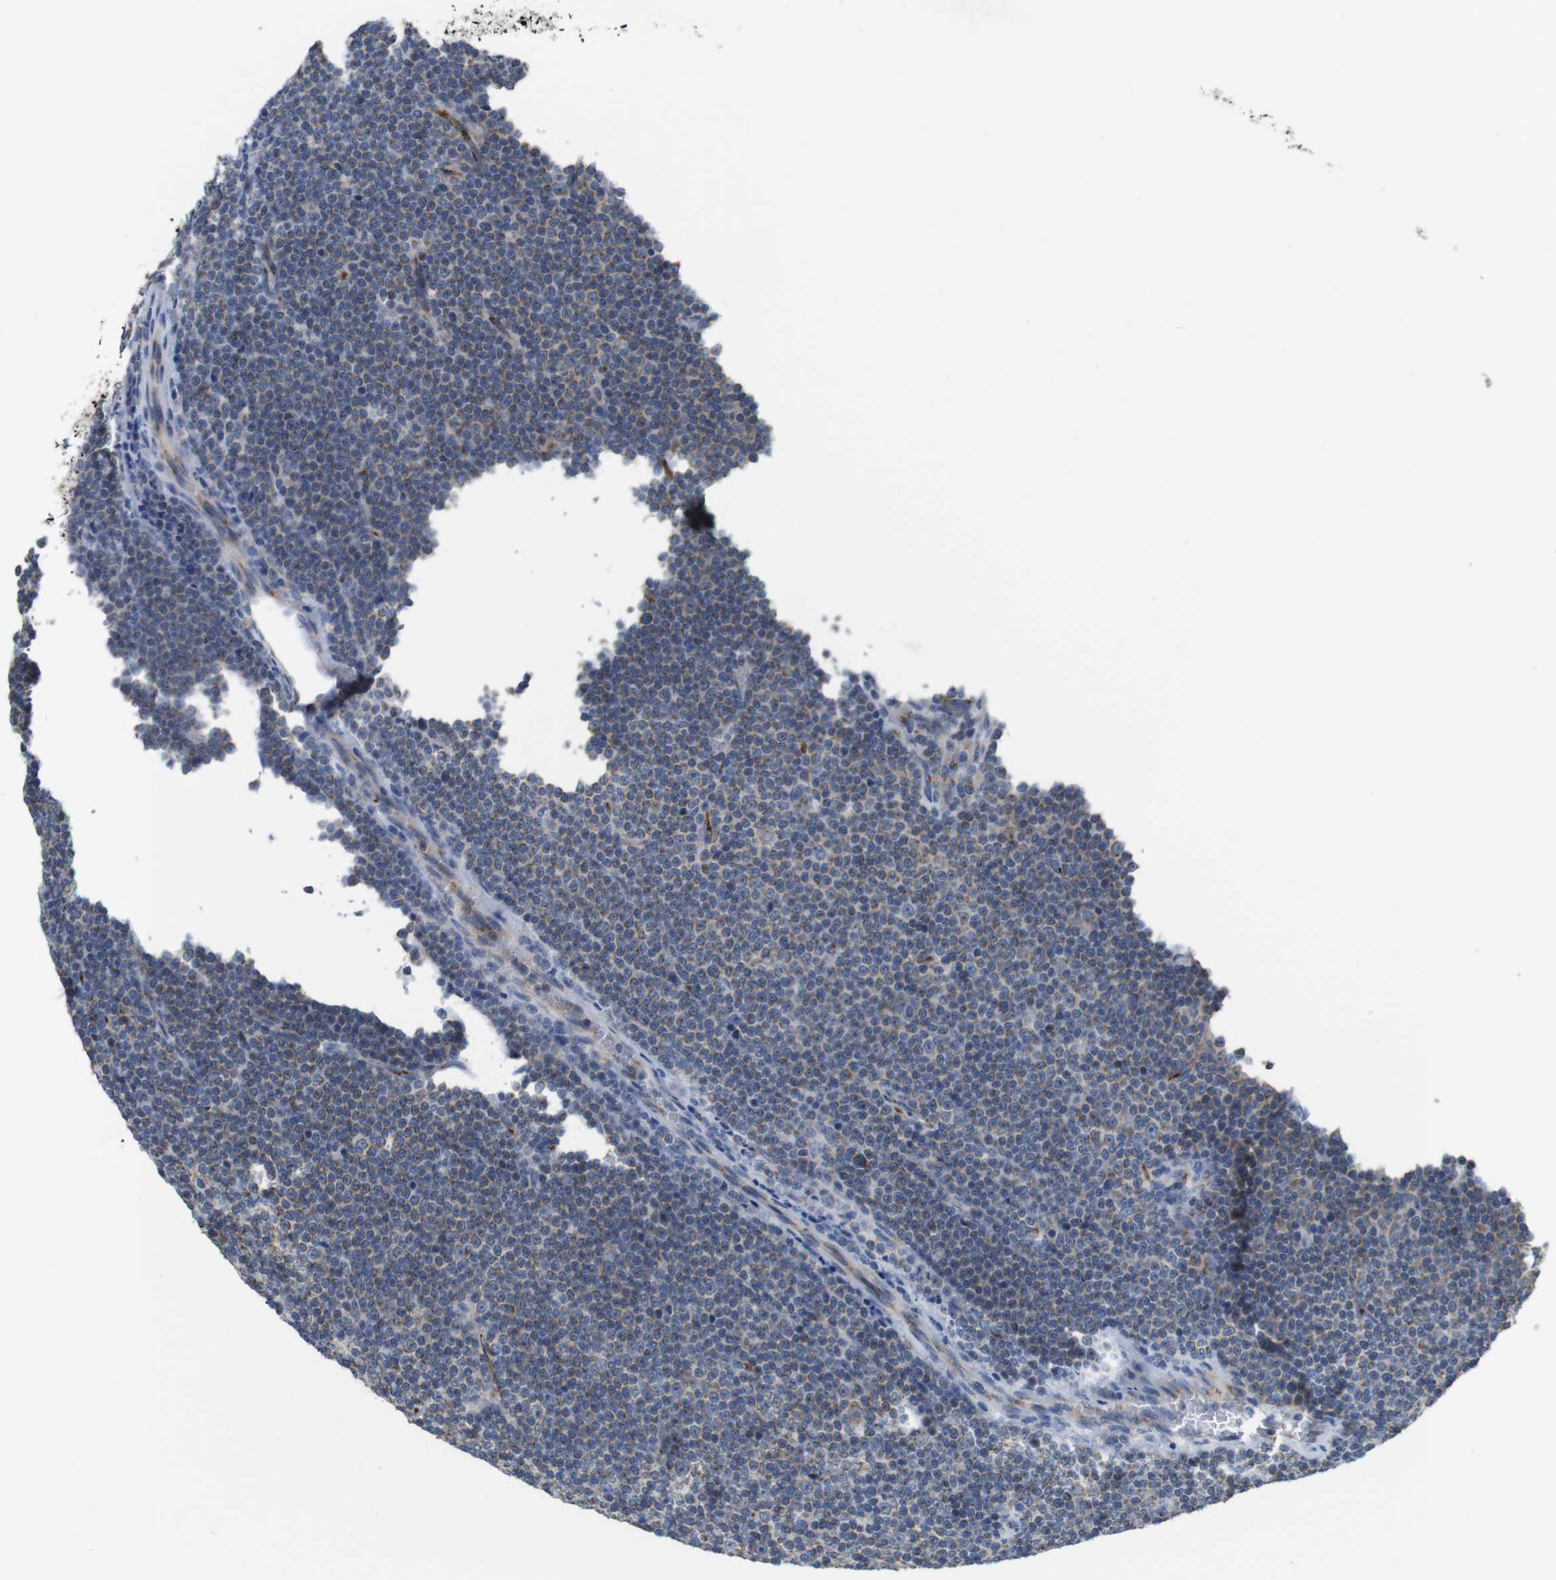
{"staining": {"intensity": "moderate", "quantity": ">75%", "location": "cytoplasmic/membranous"}, "tissue": "lymphoma", "cell_type": "Tumor cells", "image_type": "cancer", "snomed": [{"axis": "morphology", "description": "Malignant lymphoma, non-Hodgkin's type, Low grade"}, {"axis": "topography", "description": "Lymph node"}], "caption": "The image exhibits immunohistochemical staining of low-grade malignant lymphoma, non-Hodgkin's type. There is moderate cytoplasmic/membranous staining is appreciated in about >75% of tumor cells. (brown staining indicates protein expression, while blue staining denotes nuclei).", "gene": "EFCAB14", "patient": {"sex": "female", "age": 67}}